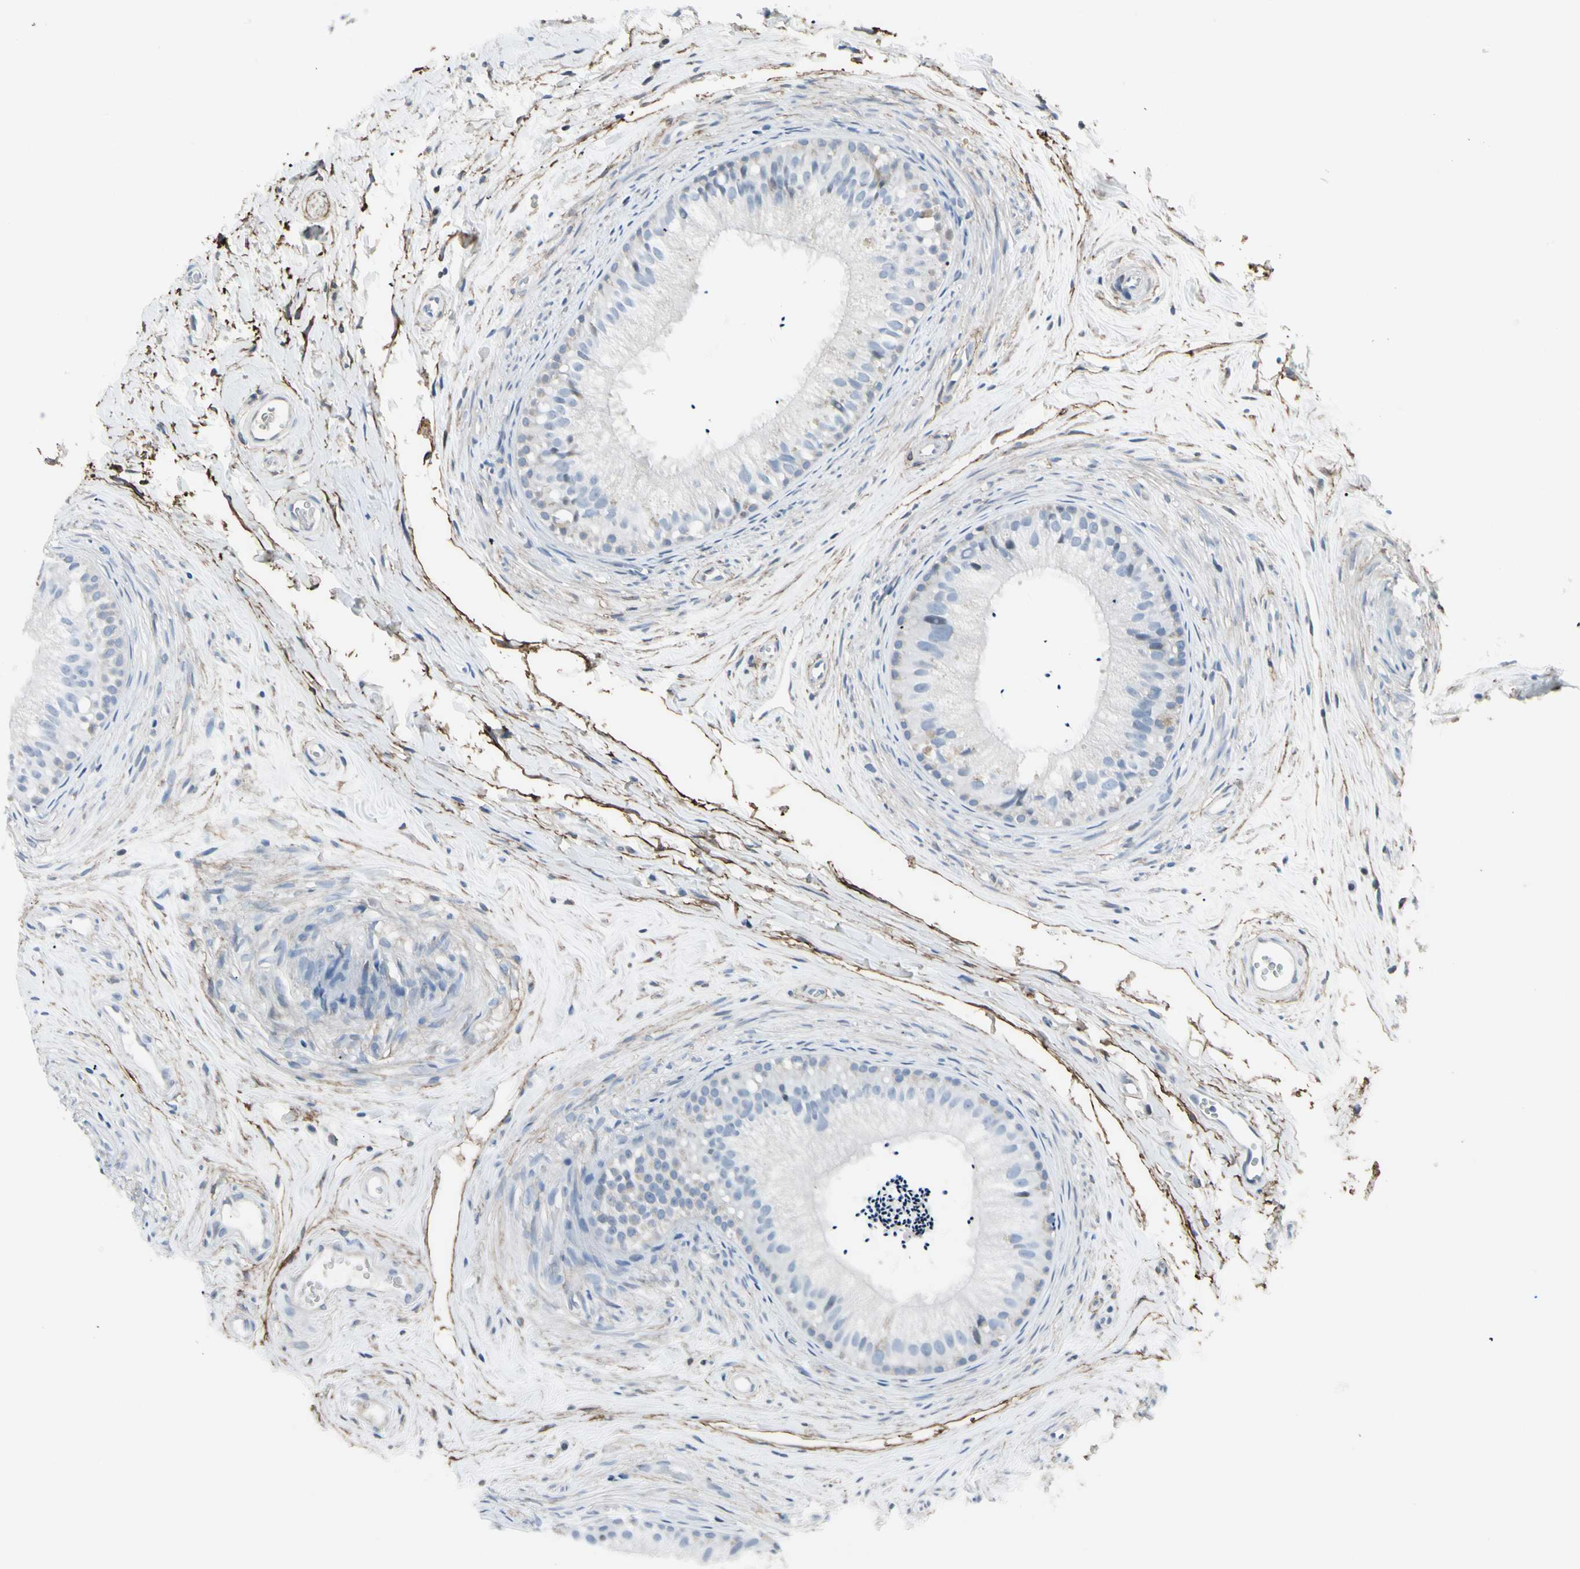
{"staining": {"intensity": "weak", "quantity": "25%-75%", "location": "cytoplasmic/membranous"}, "tissue": "epididymis", "cell_type": "Glandular cells", "image_type": "normal", "snomed": [{"axis": "morphology", "description": "Normal tissue, NOS"}, {"axis": "topography", "description": "Epididymis"}], "caption": "Benign epididymis was stained to show a protein in brown. There is low levels of weak cytoplasmic/membranous expression in about 25%-75% of glandular cells.", "gene": "PIGR", "patient": {"sex": "male", "age": 56}}